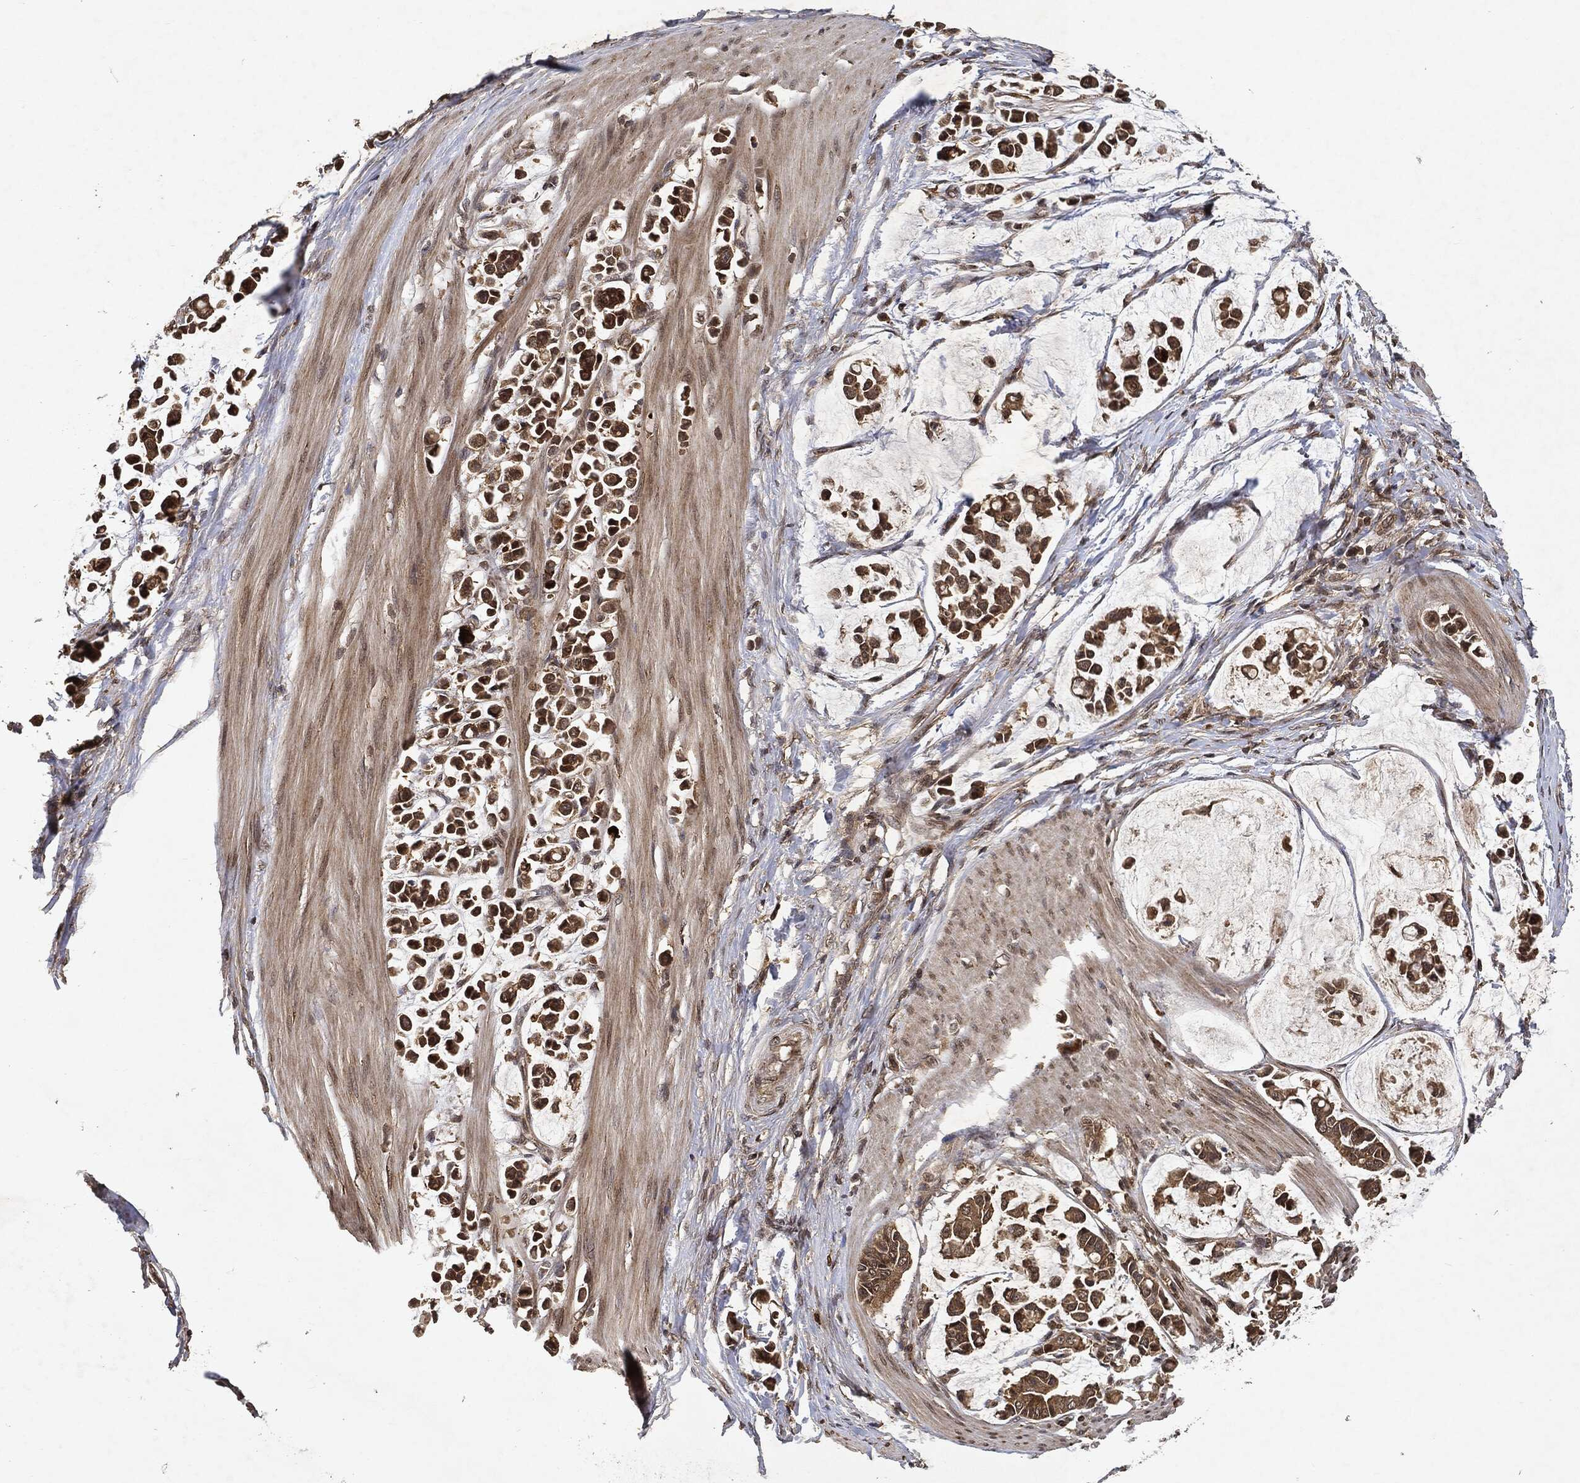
{"staining": {"intensity": "strong", "quantity": ">75%", "location": "cytoplasmic/membranous"}, "tissue": "stomach cancer", "cell_type": "Tumor cells", "image_type": "cancer", "snomed": [{"axis": "morphology", "description": "Adenocarcinoma, NOS"}, {"axis": "topography", "description": "Stomach"}], "caption": "The photomicrograph shows a brown stain indicating the presence of a protein in the cytoplasmic/membranous of tumor cells in stomach adenocarcinoma.", "gene": "ZNF226", "patient": {"sex": "male", "age": 82}}